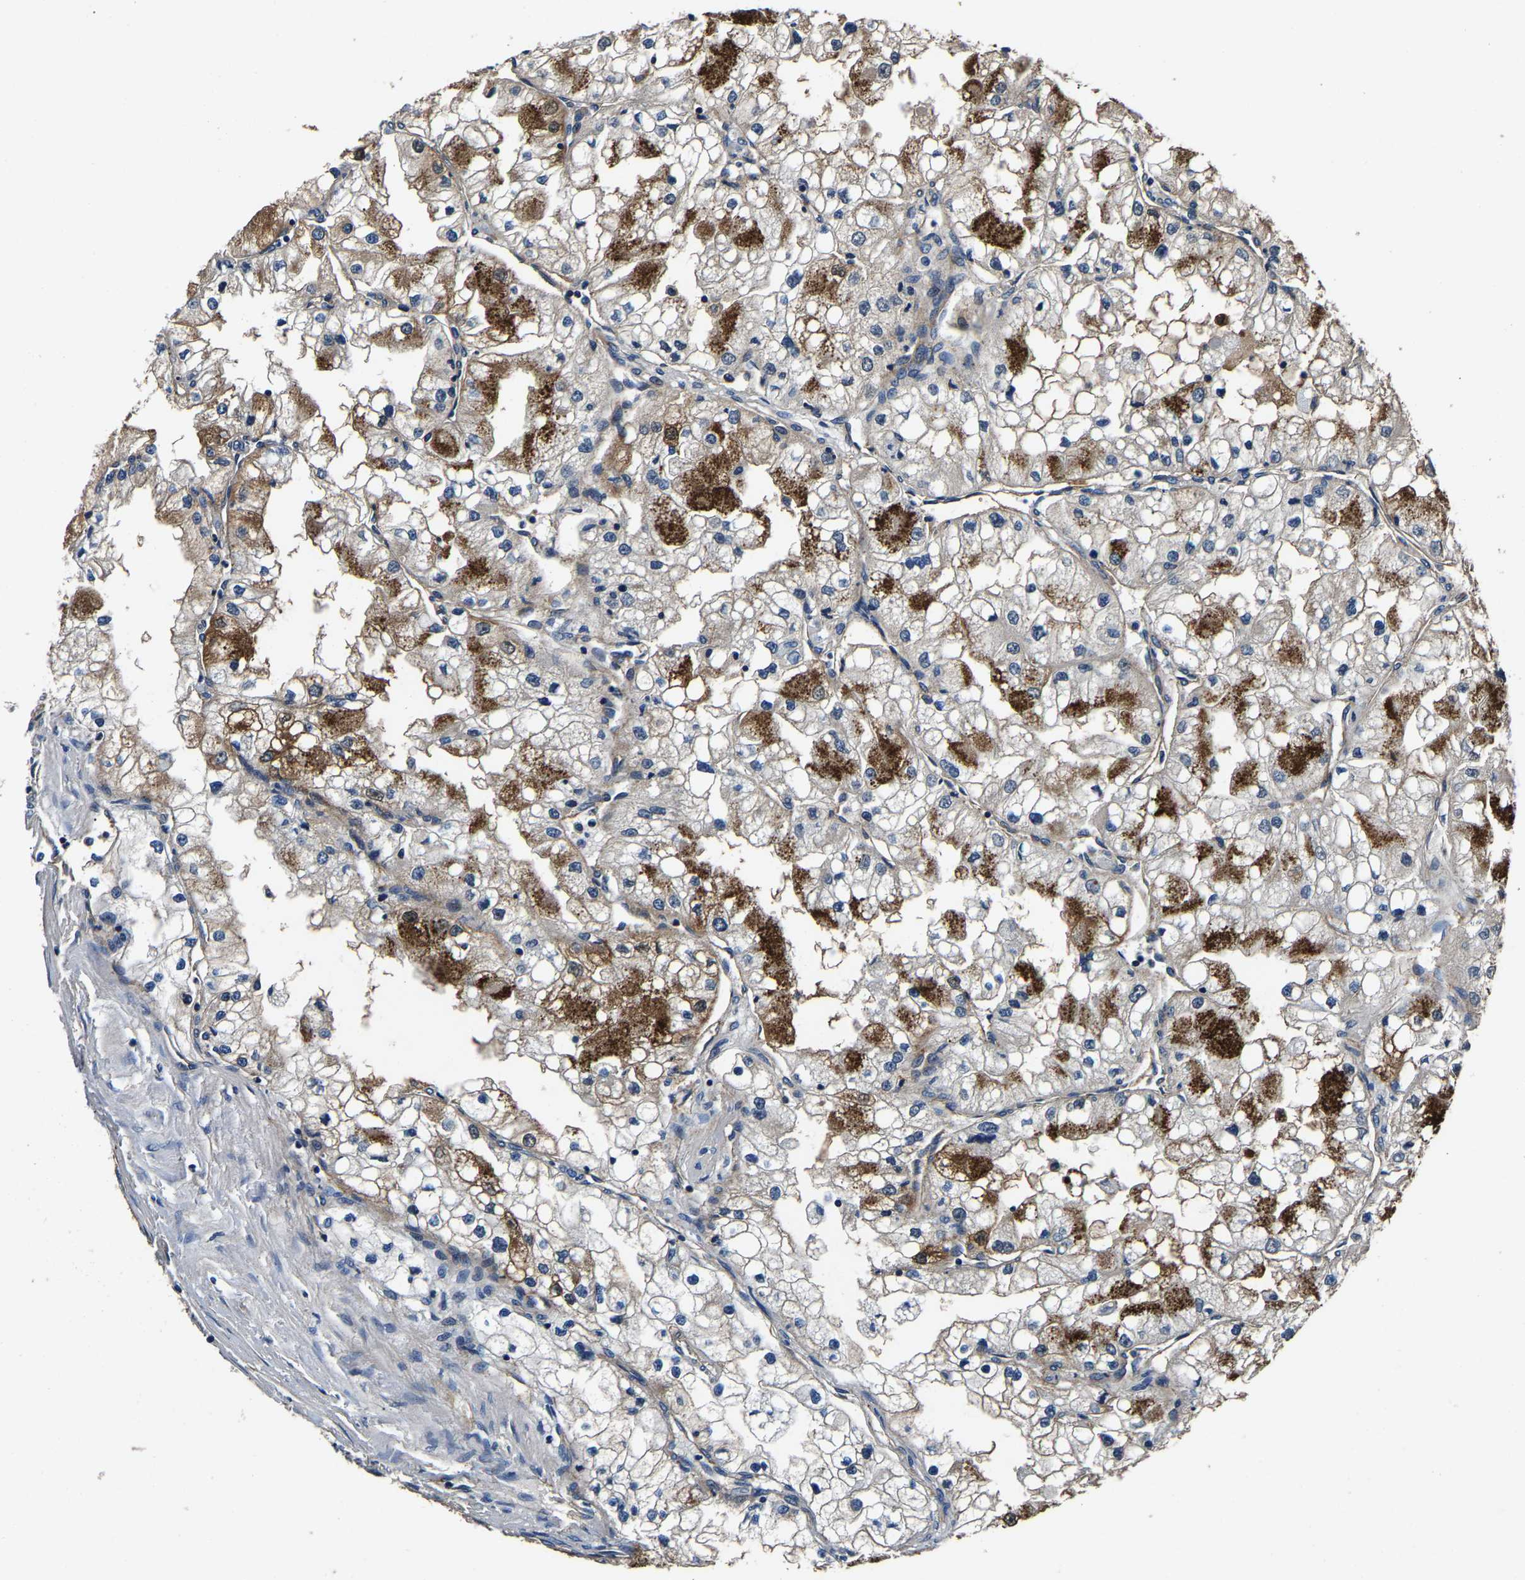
{"staining": {"intensity": "moderate", "quantity": ">75%", "location": "cytoplasmic/membranous"}, "tissue": "renal cancer", "cell_type": "Tumor cells", "image_type": "cancer", "snomed": [{"axis": "morphology", "description": "Adenocarcinoma, NOS"}, {"axis": "topography", "description": "Kidney"}], "caption": "Immunohistochemical staining of human adenocarcinoma (renal) demonstrates medium levels of moderate cytoplasmic/membranous protein staining in approximately >75% of tumor cells.", "gene": "SH3GLB1", "patient": {"sex": "male", "age": 68}}